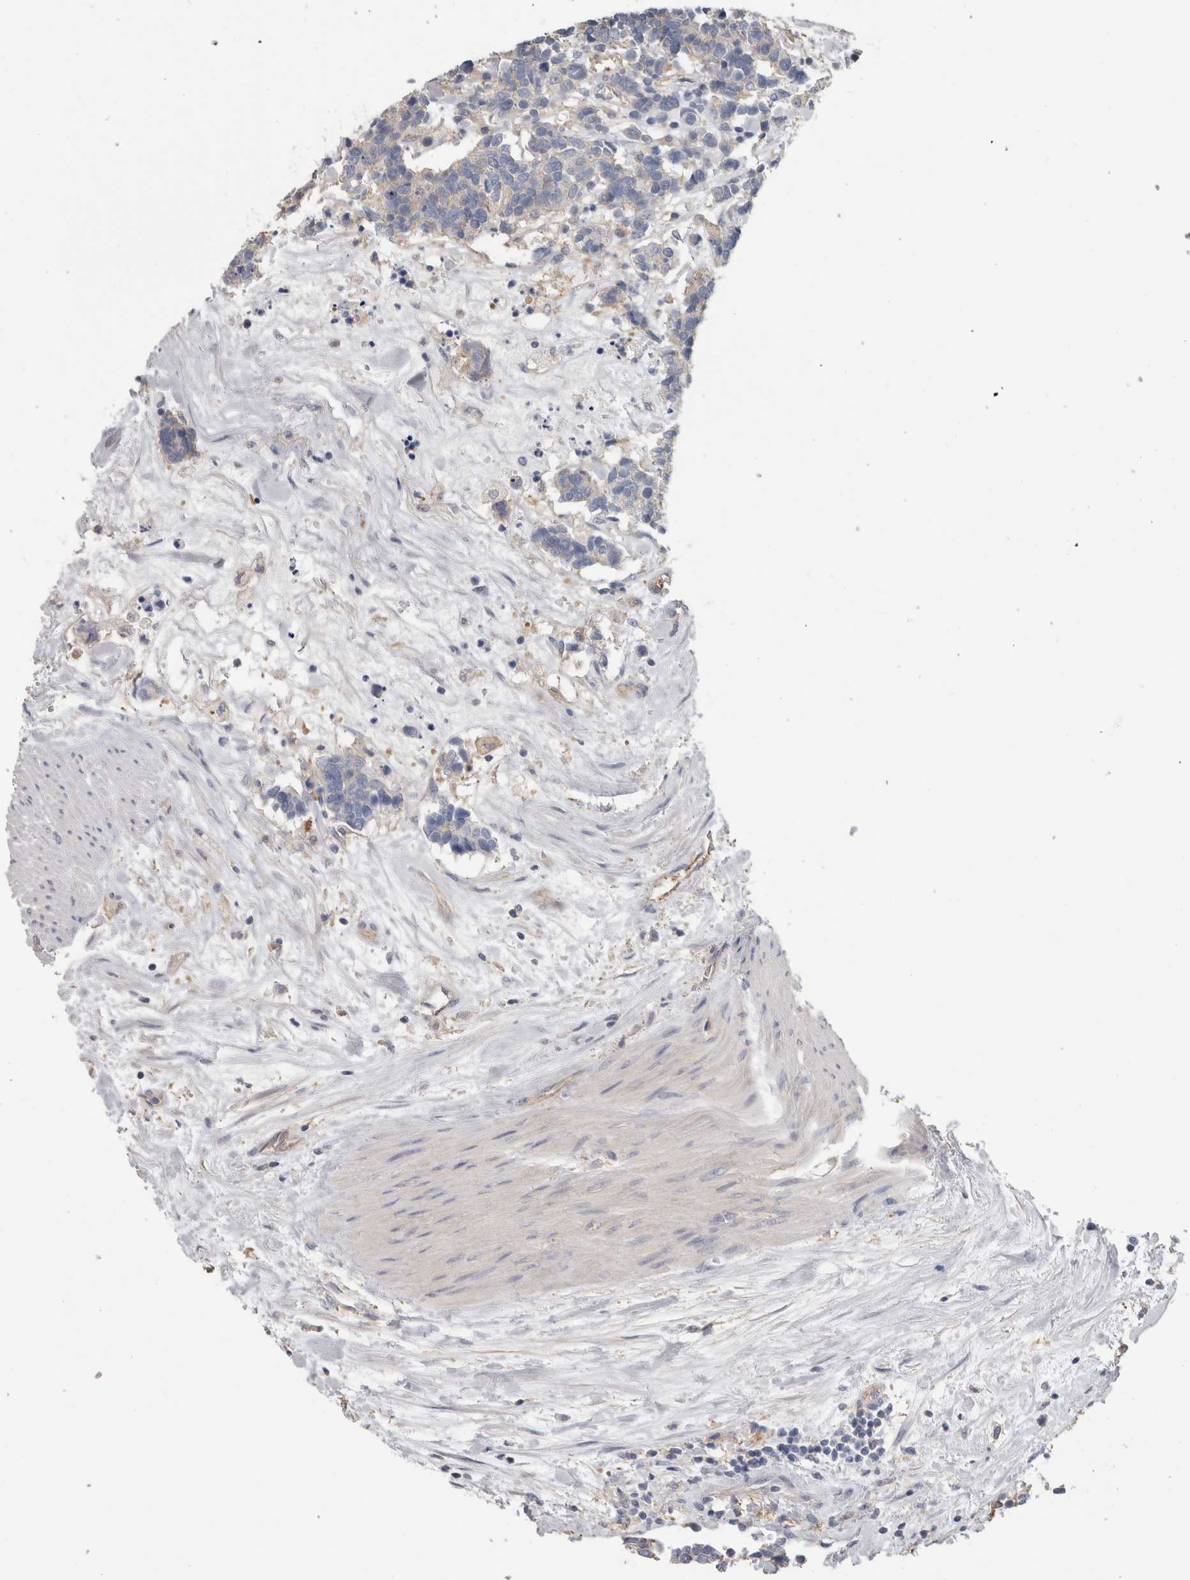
{"staining": {"intensity": "weak", "quantity": "<25%", "location": "cytoplasmic/membranous"}, "tissue": "carcinoid", "cell_type": "Tumor cells", "image_type": "cancer", "snomed": [{"axis": "morphology", "description": "Carcinoma, NOS"}, {"axis": "morphology", "description": "Carcinoid, malignant, NOS"}, {"axis": "topography", "description": "Urinary bladder"}], "caption": "This is a histopathology image of IHC staining of carcinoid, which shows no expression in tumor cells. The staining was performed using DAB (3,3'-diaminobenzidine) to visualize the protein expression in brown, while the nuclei were stained in blue with hematoxylin (Magnification: 20x).", "gene": "SCRN1", "patient": {"sex": "male", "age": 57}}